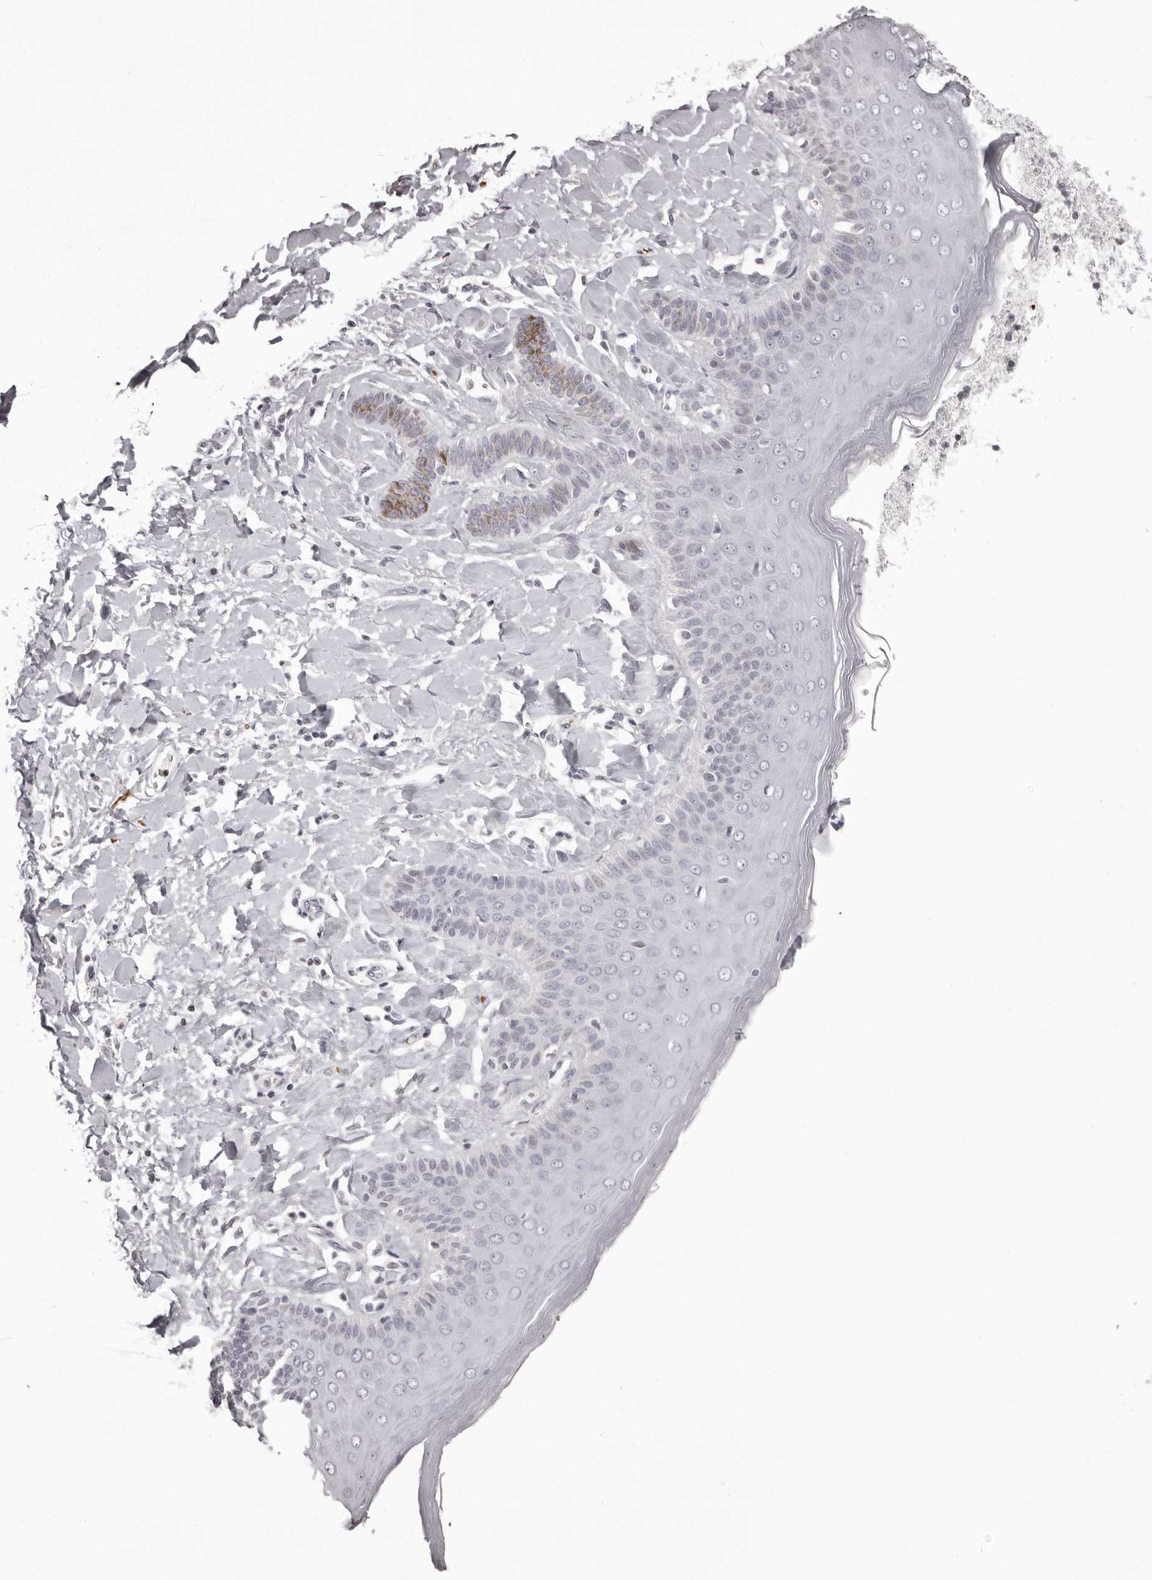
{"staining": {"intensity": "negative", "quantity": "none", "location": "none"}, "tissue": "skin", "cell_type": "Epidermal cells", "image_type": "normal", "snomed": [{"axis": "morphology", "description": "Normal tissue, NOS"}, {"axis": "topography", "description": "Anal"}], "caption": "High power microscopy histopathology image of an immunohistochemistry (IHC) histopathology image of unremarkable skin, revealing no significant positivity in epidermal cells. Nuclei are stained in blue.", "gene": "C8orf74", "patient": {"sex": "male", "age": 69}}